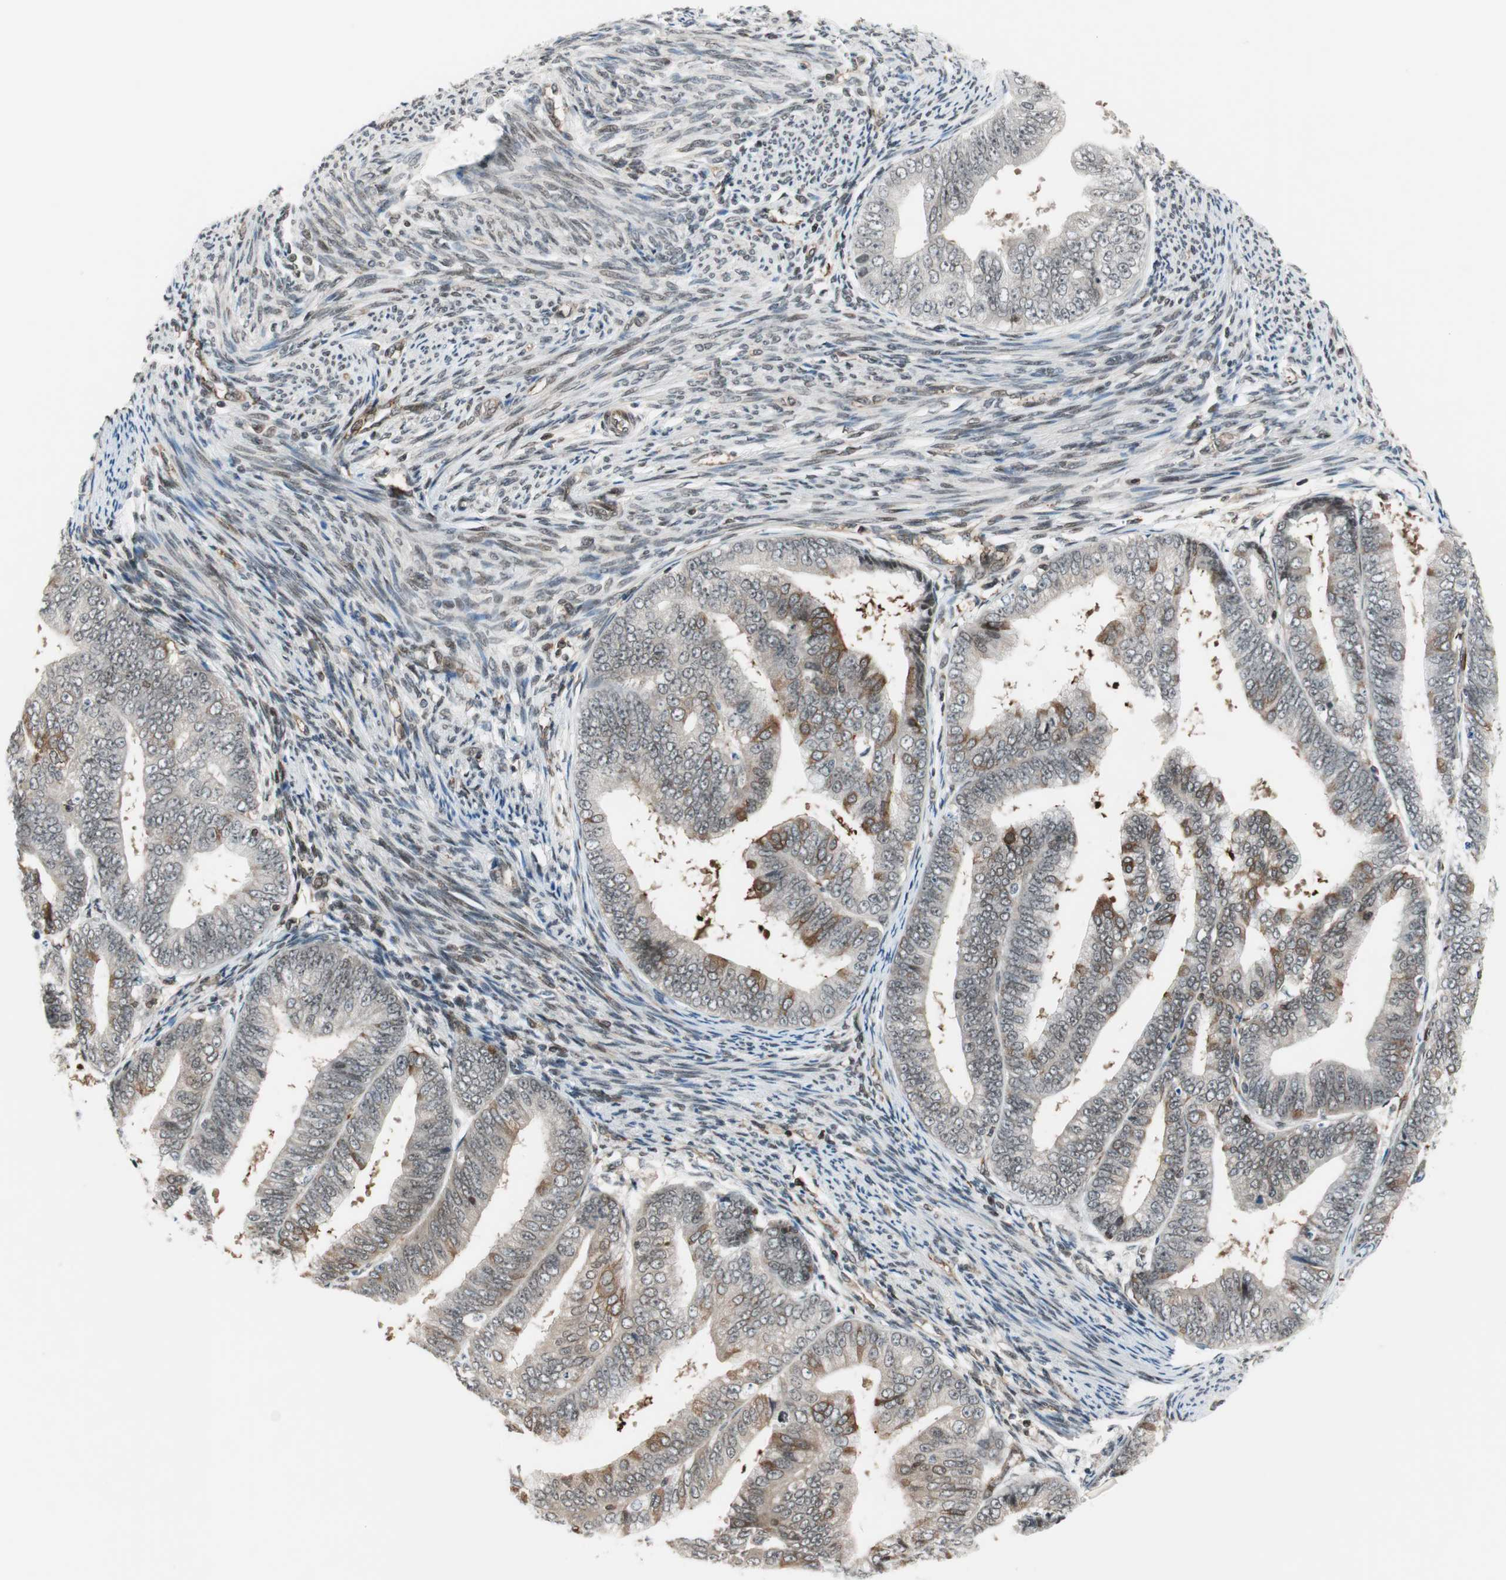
{"staining": {"intensity": "moderate", "quantity": "<25%", "location": "cytoplasmic/membranous"}, "tissue": "endometrial cancer", "cell_type": "Tumor cells", "image_type": "cancer", "snomed": [{"axis": "morphology", "description": "Adenocarcinoma, NOS"}, {"axis": "topography", "description": "Endometrium"}], "caption": "Immunohistochemical staining of human endometrial adenocarcinoma exhibits moderate cytoplasmic/membranous protein expression in approximately <25% of tumor cells.", "gene": "ZNF512B", "patient": {"sex": "female", "age": 63}}